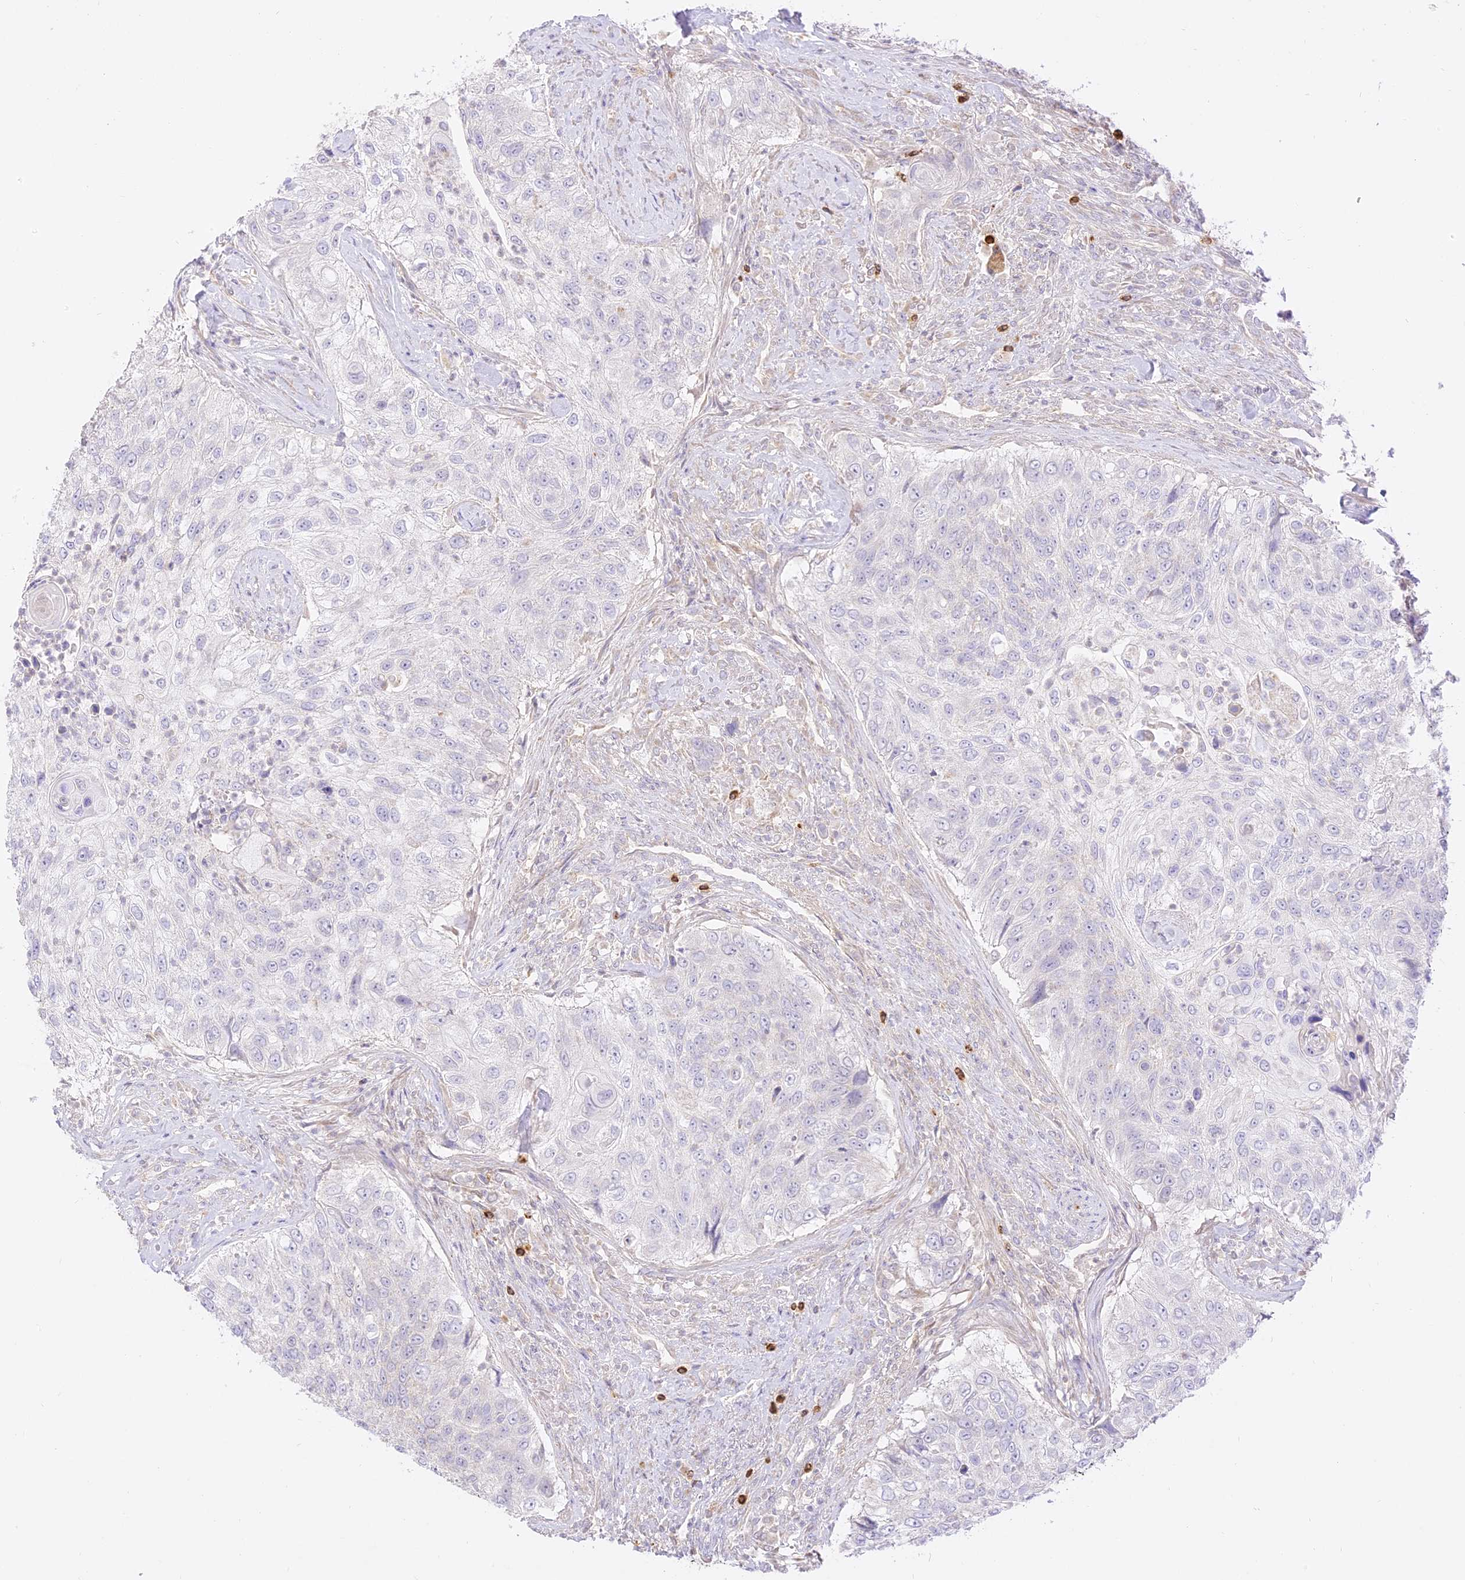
{"staining": {"intensity": "negative", "quantity": "none", "location": "none"}, "tissue": "urothelial cancer", "cell_type": "Tumor cells", "image_type": "cancer", "snomed": [{"axis": "morphology", "description": "Urothelial carcinoma, High grade"}, {"axis": "topography", "description": "Urinary bladder"}], "caption": "An immunohistochemistry (IHC) photomicrograph of urothelial carcinoma (high-grade) is shown. There is no staining in tumor cells of urothelial carcinoma (high-grade).", "gene": "LRRC15", "patient": {"sex": "female", "age": 60}}